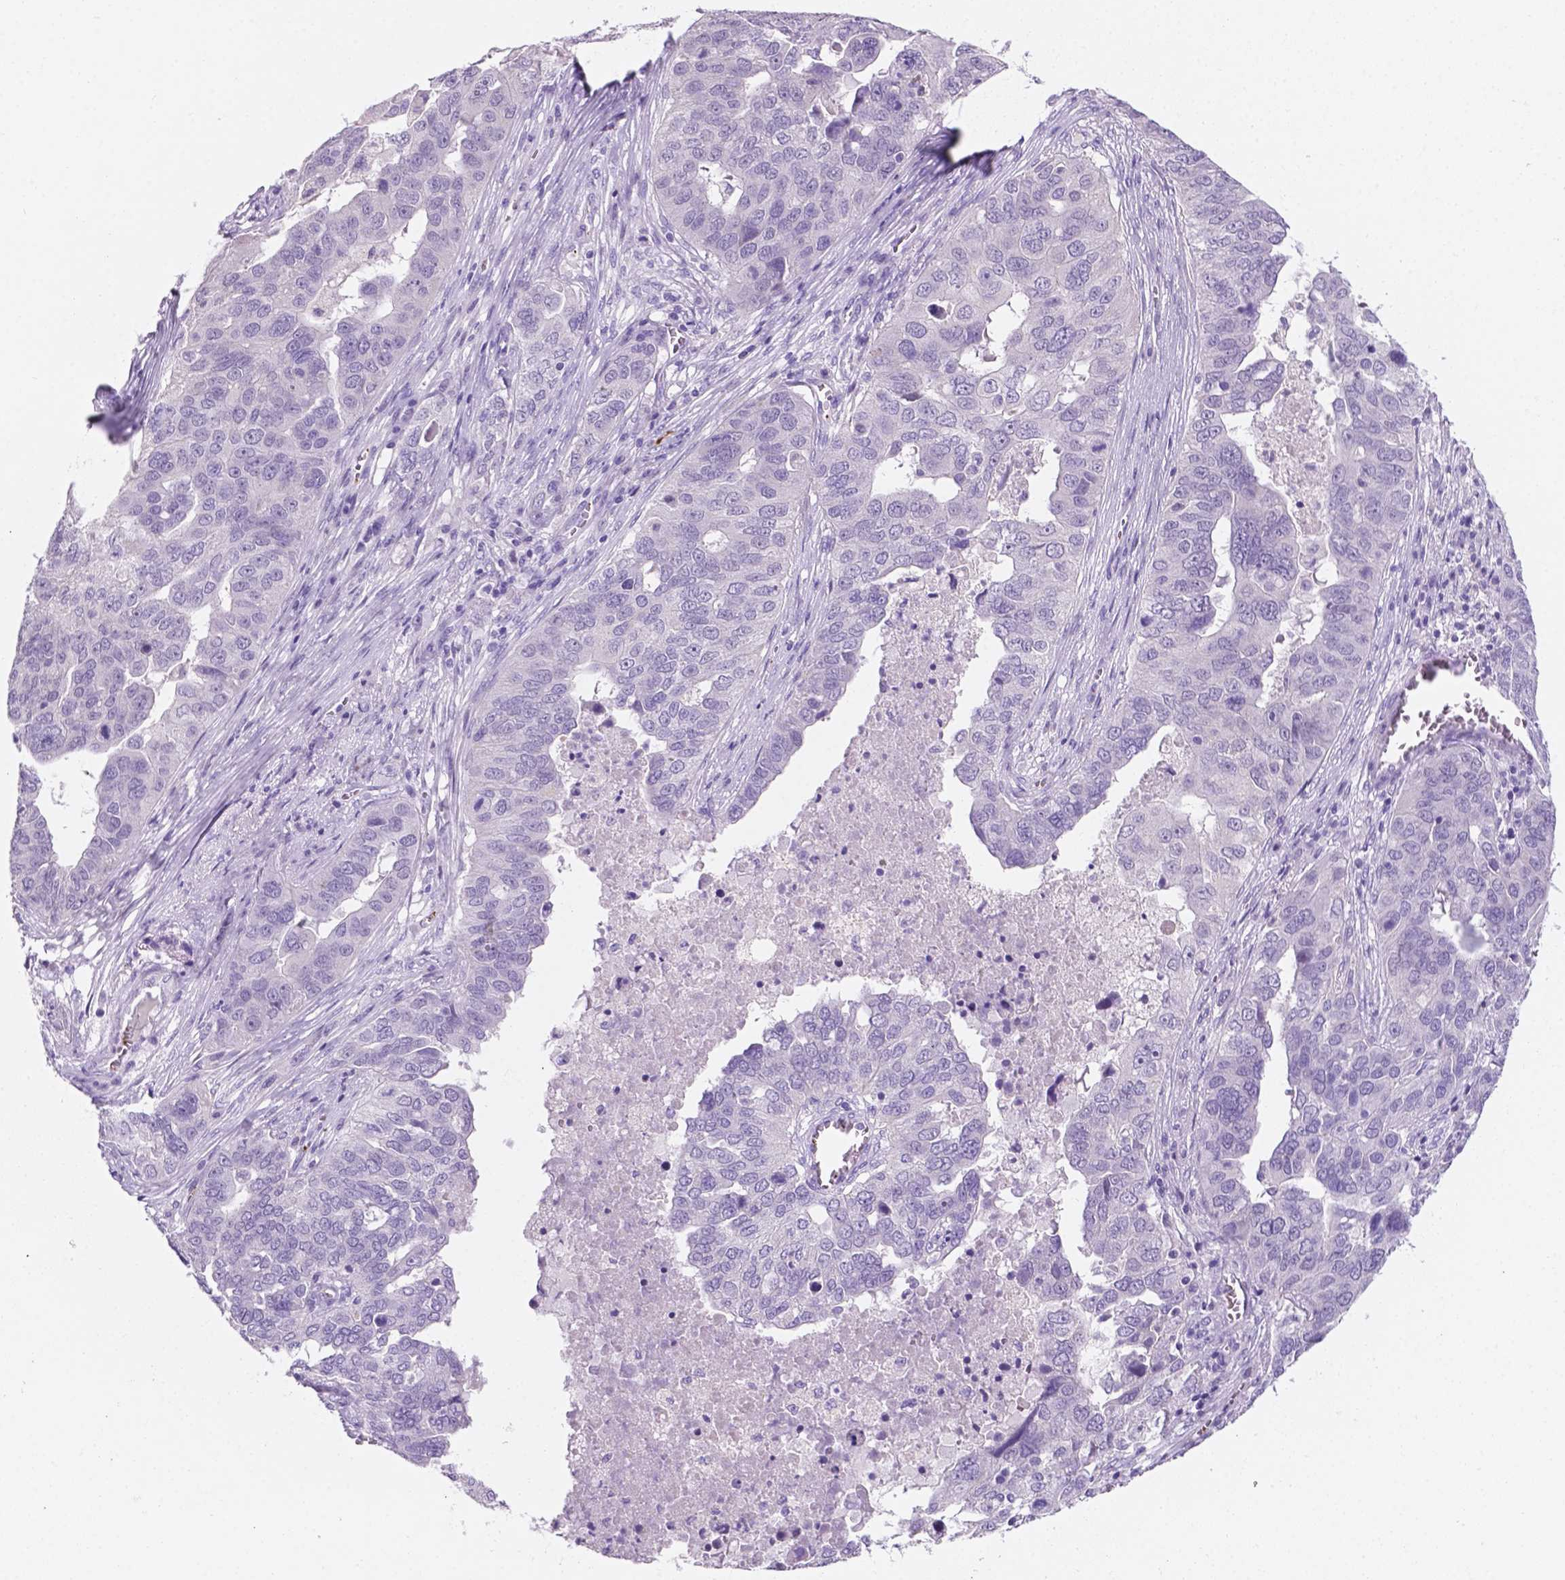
{"staining": {"intensity": "negative", "quantity": "none", "location": "none"}, "tissue": "ovarian cancer", "cell_type": "Tumor cells", "image_type": "cancer", "snomed": [{"axis": "morphology", "description": "Carcinoma, endometroid"}, {"axis": "topography", "description": "Soft tissue"}, {"axis": "topography", "description": "Ovary"}], "caption": "DAB (3,3'-diaminobenzidine) immunohistochemical staining of endometroid carcinoma (ovarian) exhibits no significant staining in tumor cells.", "gene": "EBLN2", "patient": {"sex": "female", "age": 52}}